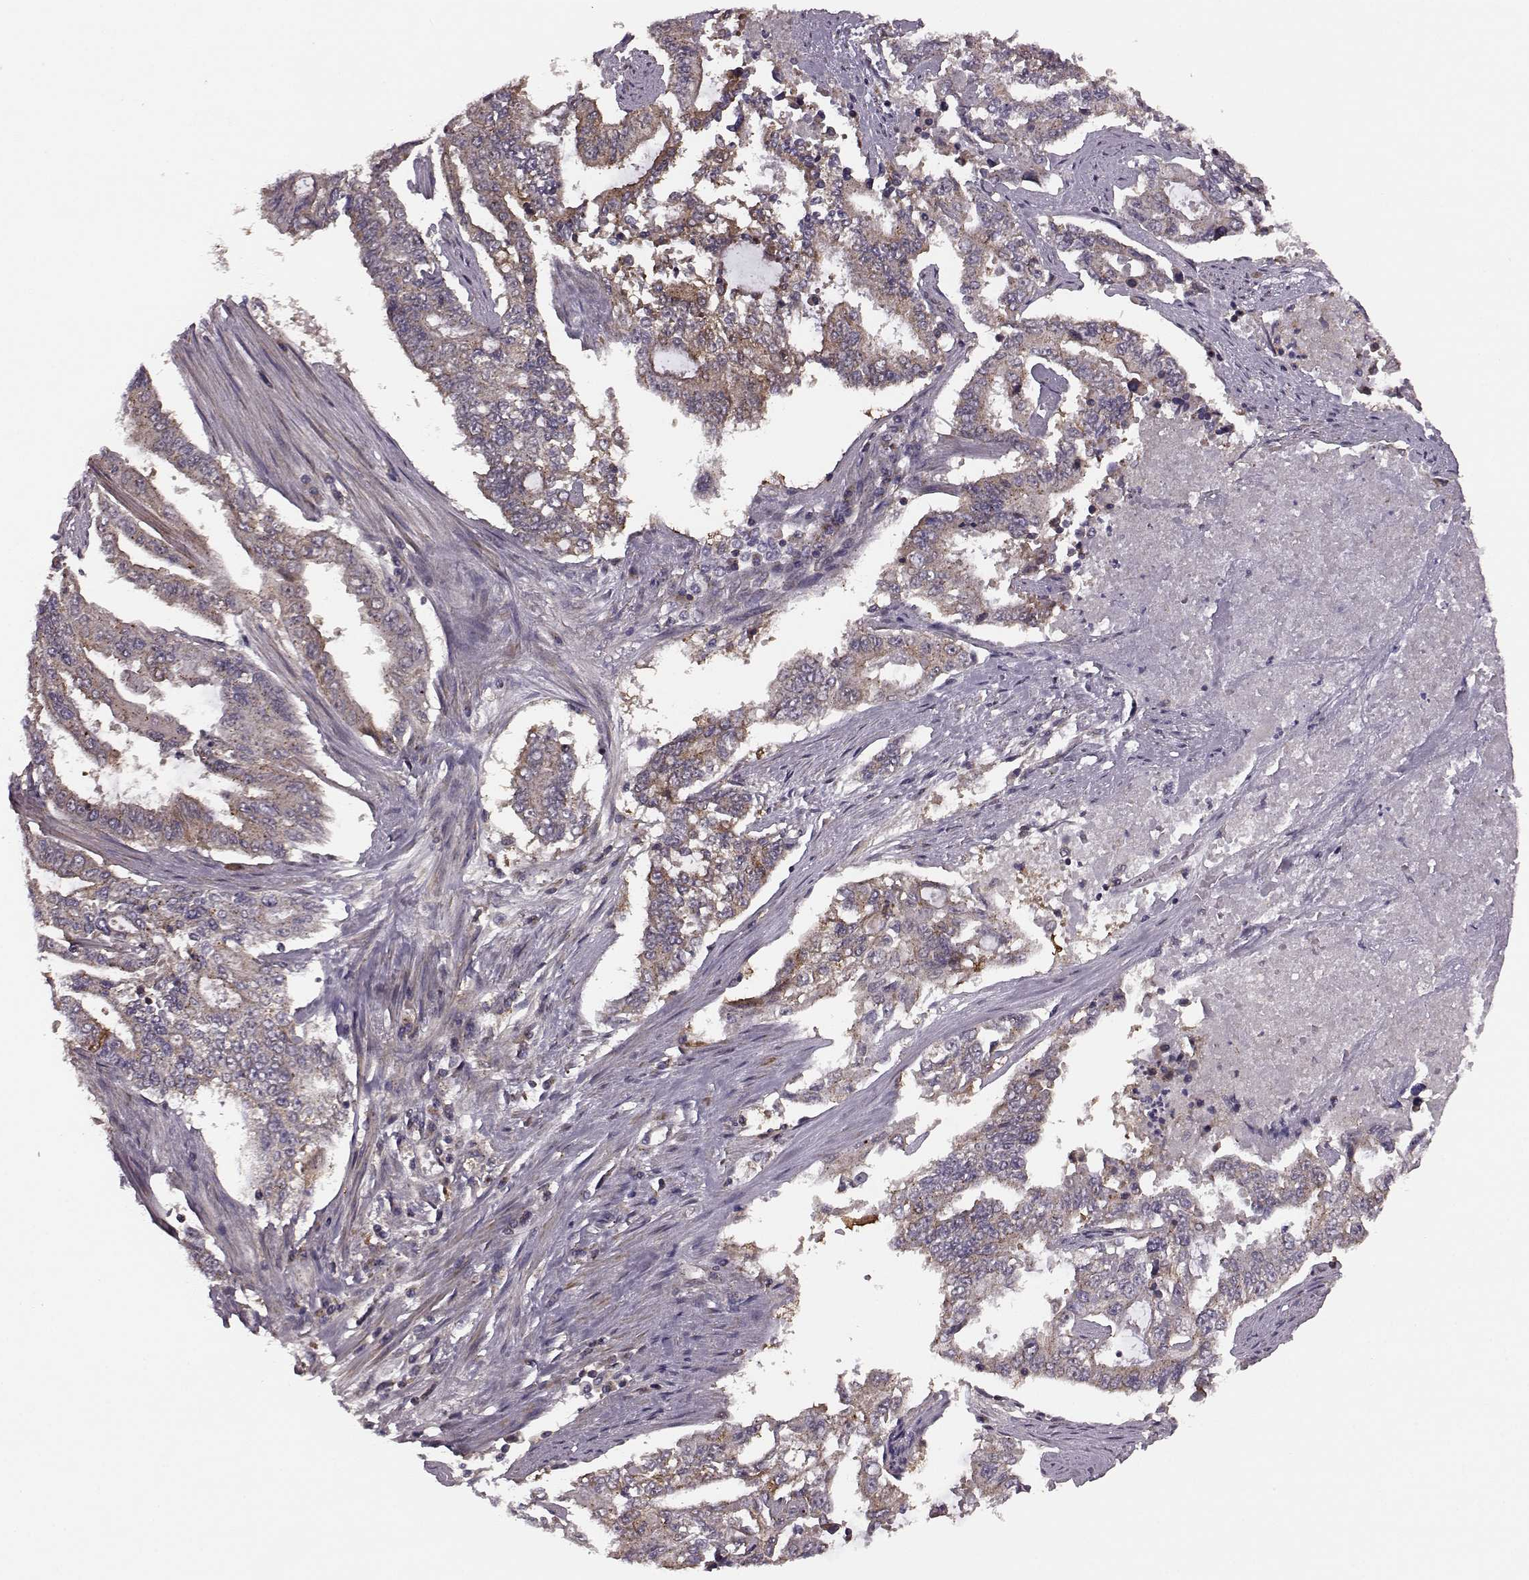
{"staining": {"intensity": "moderate", "quantity": "25%-75%", "location": "cytoplasmic/membranous"}, "tissue": "endometrial cancer", "cell_type": "Tumor cells", "image_type": "cancer", "snomed": [{"axis": "morphology", "description": "Adenocarcinoma, NOS"}, {"axis": "topography", "description": "Uterus"}], "caption": "Moderate cytoplasmic/membranous expression is appreciated in approximately 25%-75% of tumor cells in endometrial adenocarcinoma.", "gene": "FNIP2", "patient": {"sex": "female", "age": 59}}